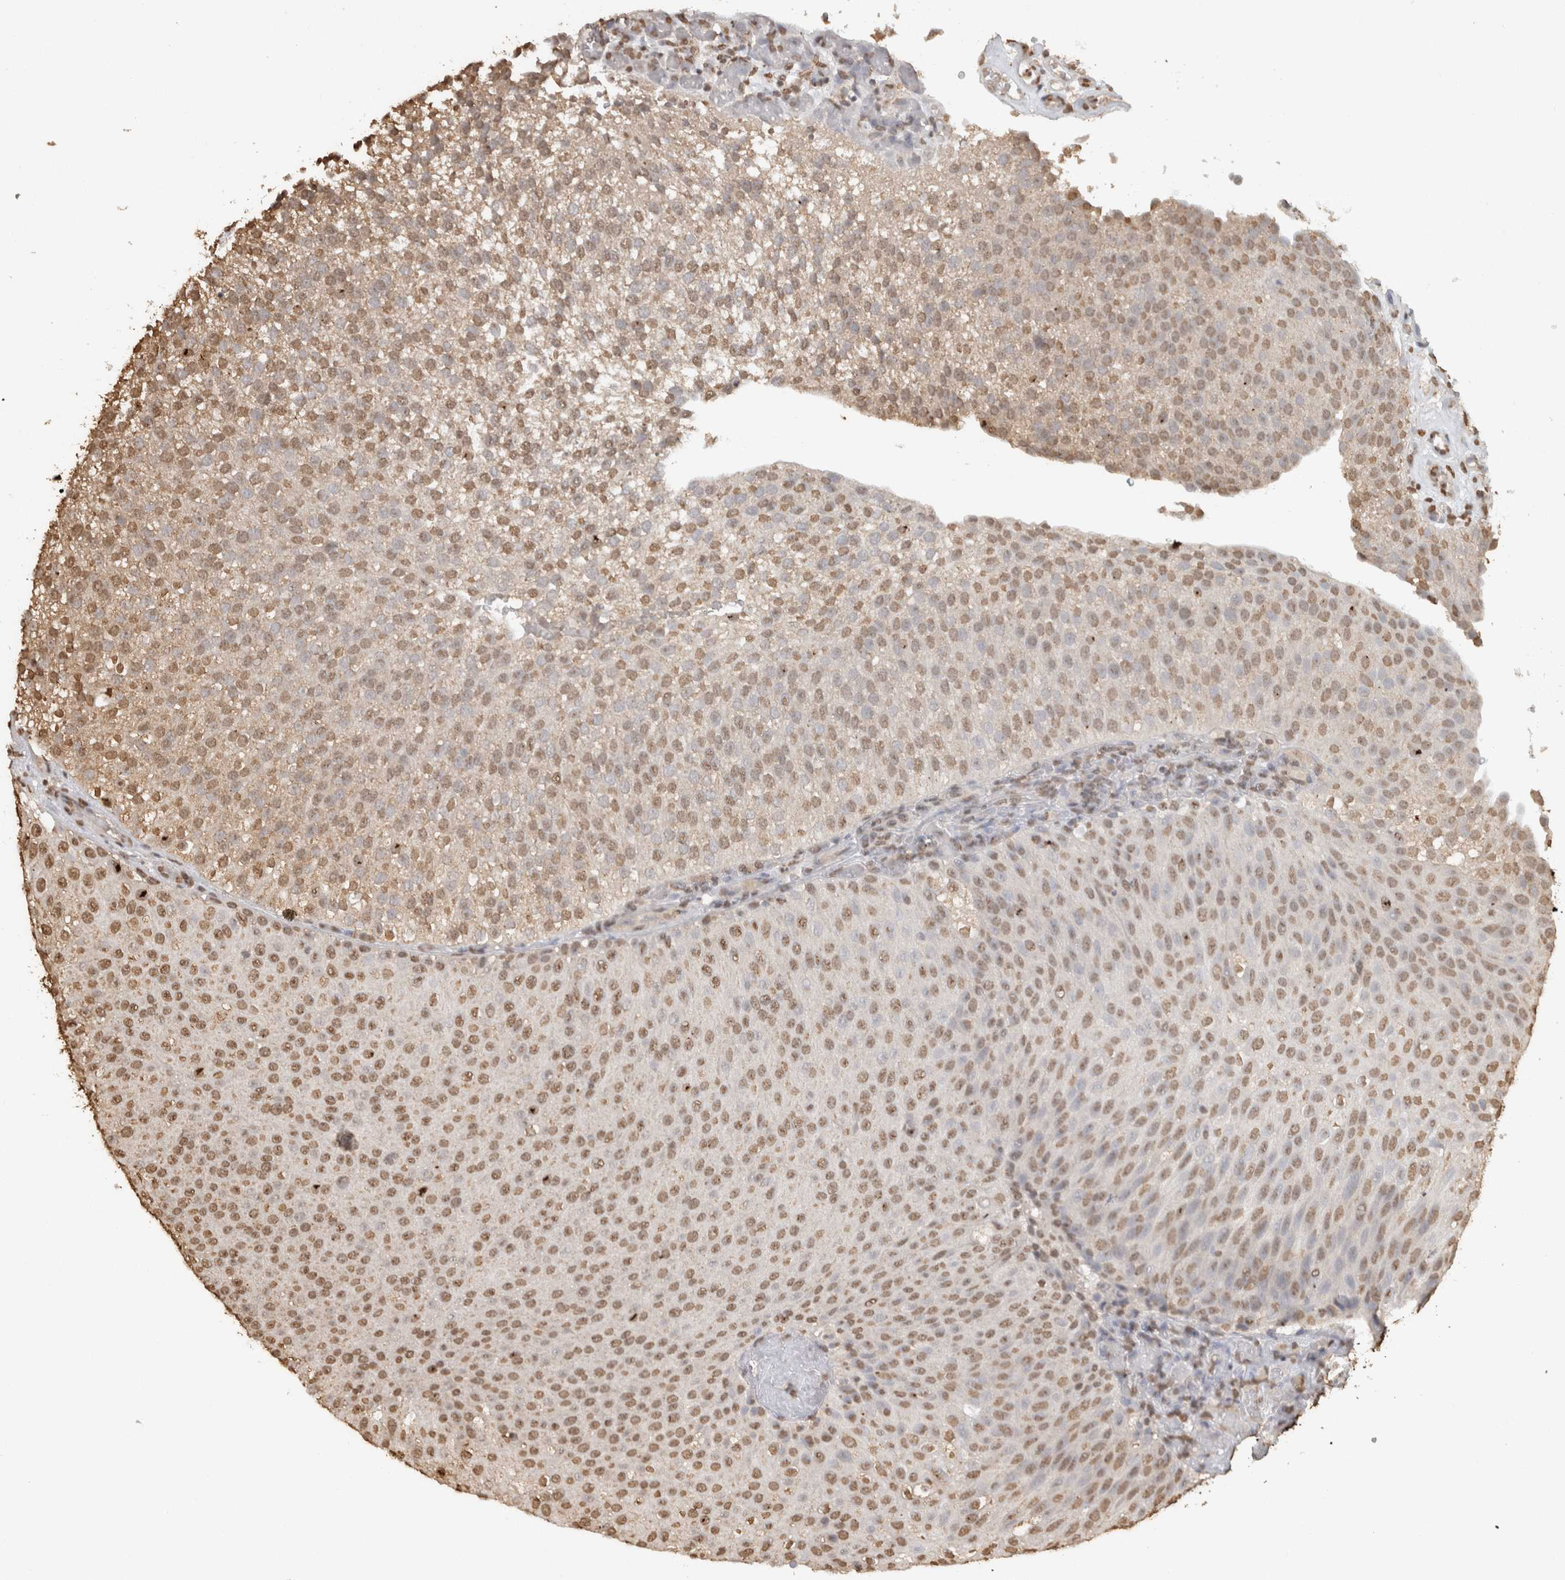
{"staining": {"intensity": "moderate", "quantity": ">75%", "location": "nuclear"}, "tissue": "urothelial cancer", "cell_type": "Tumor cells", "image_type": "cancer", "snomed": [{"axis": "morphology", "description": "Urothelial carcinoma, Low grade"}, {"axis": "topography", "description": "Urinary bladder"}], "caption": "An image of human urothelial cancer stained for a protein shows moderate nuclear brown staining in tumor cells.", "gene": "HAND2", "patient": {"sex": "male", "age": 78}}